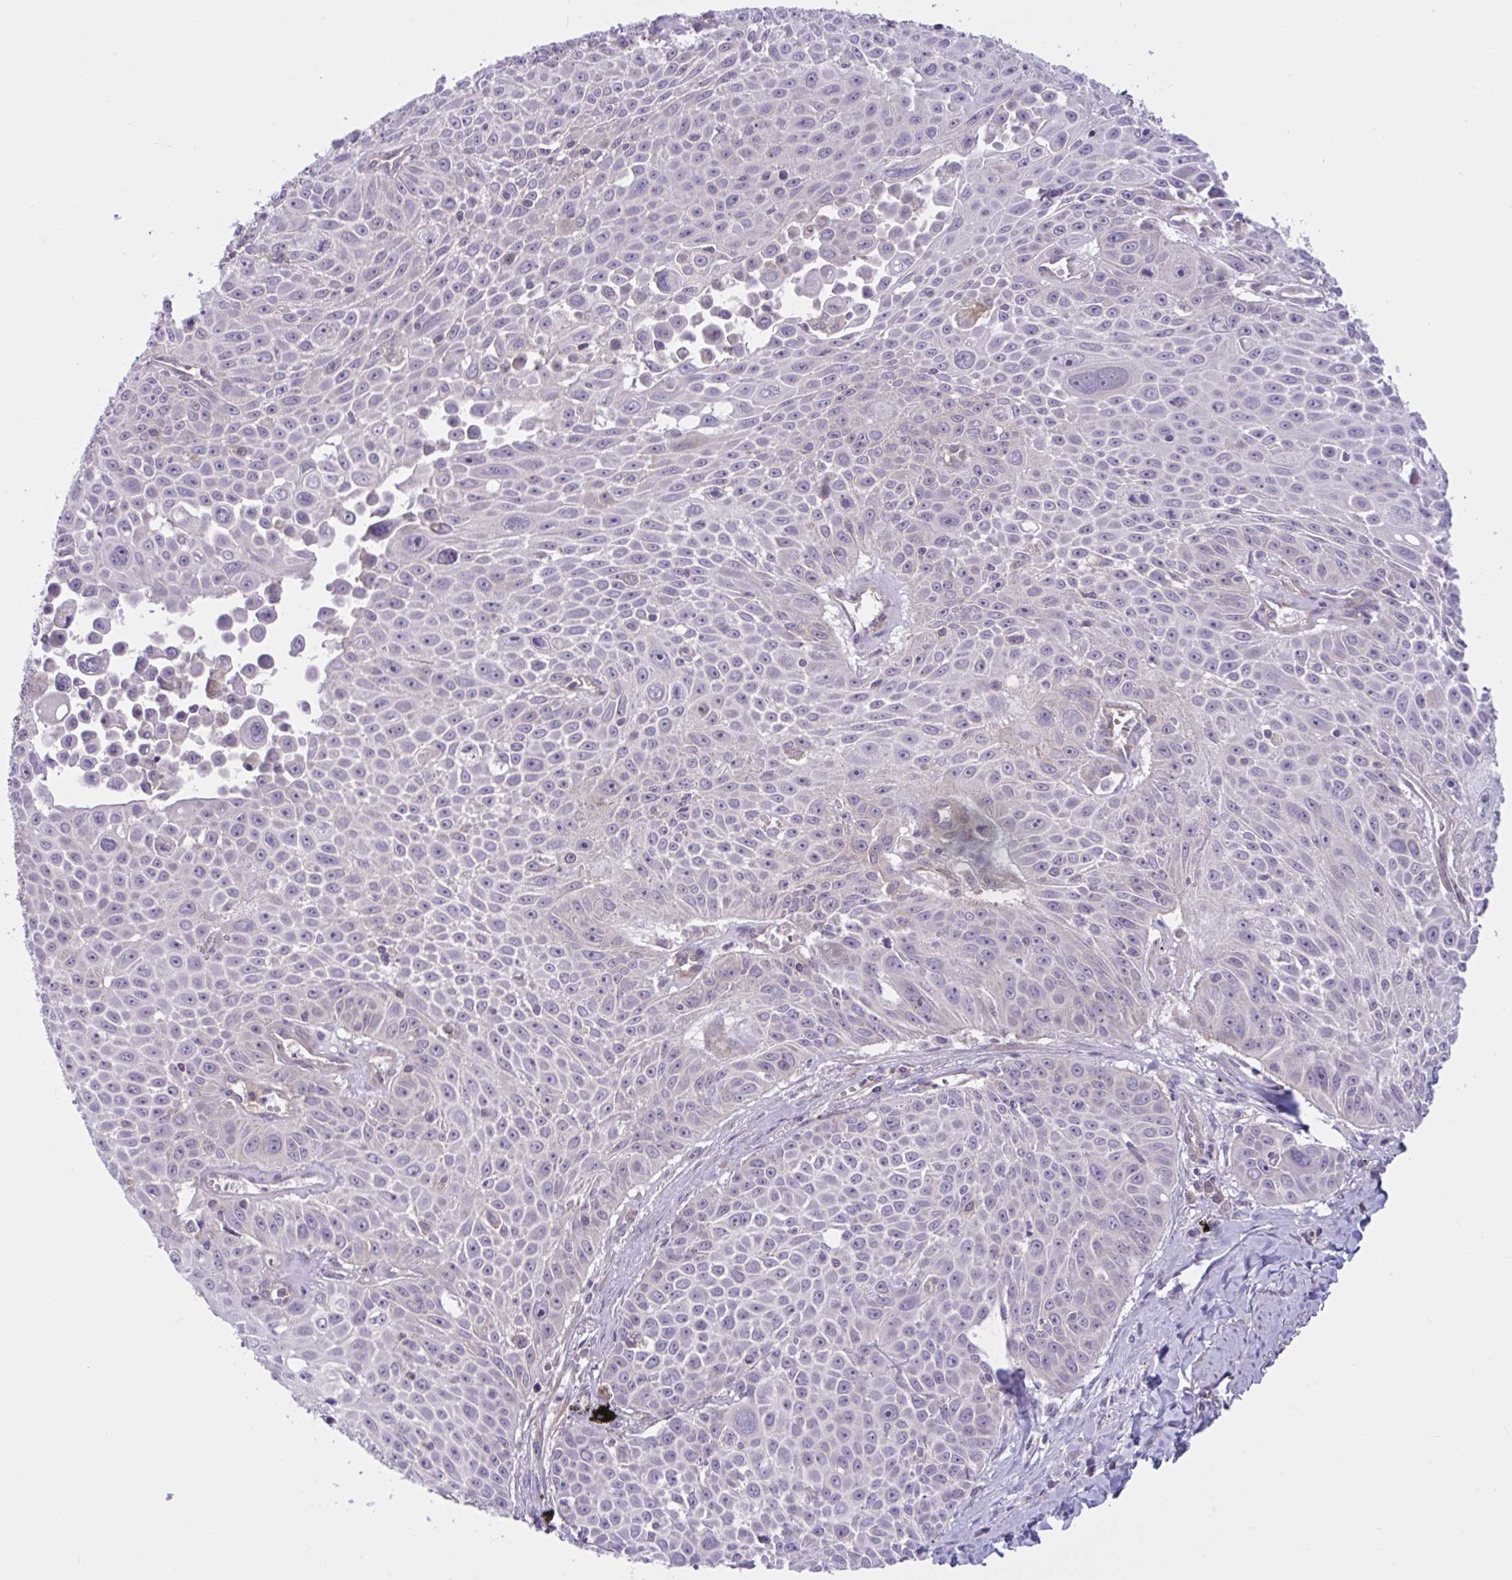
{"staining": {"intensity": "negative", "quantity": "none", "location": "none"}, "tissue": "lung cancer", "cell_type": "Tumor cells", "image_type": "cancer", "snomed": [{"axis": "morphology", "description": "Squamous cell carcinoma, NOS"}, {"axis": "morphology", "description": "Squamous cell carcinoma, metastatic, NOS"}, {"axis": "topography", "description": "Lymph node"}, {"axis": "topography", "description": "Lung"}], "caption": "Lung cancer was stained to show a protein in brown. There is no significant expression in tumor cells.", "gene": "WNT9B", "patient": {"sex": "female", "age": 62}}